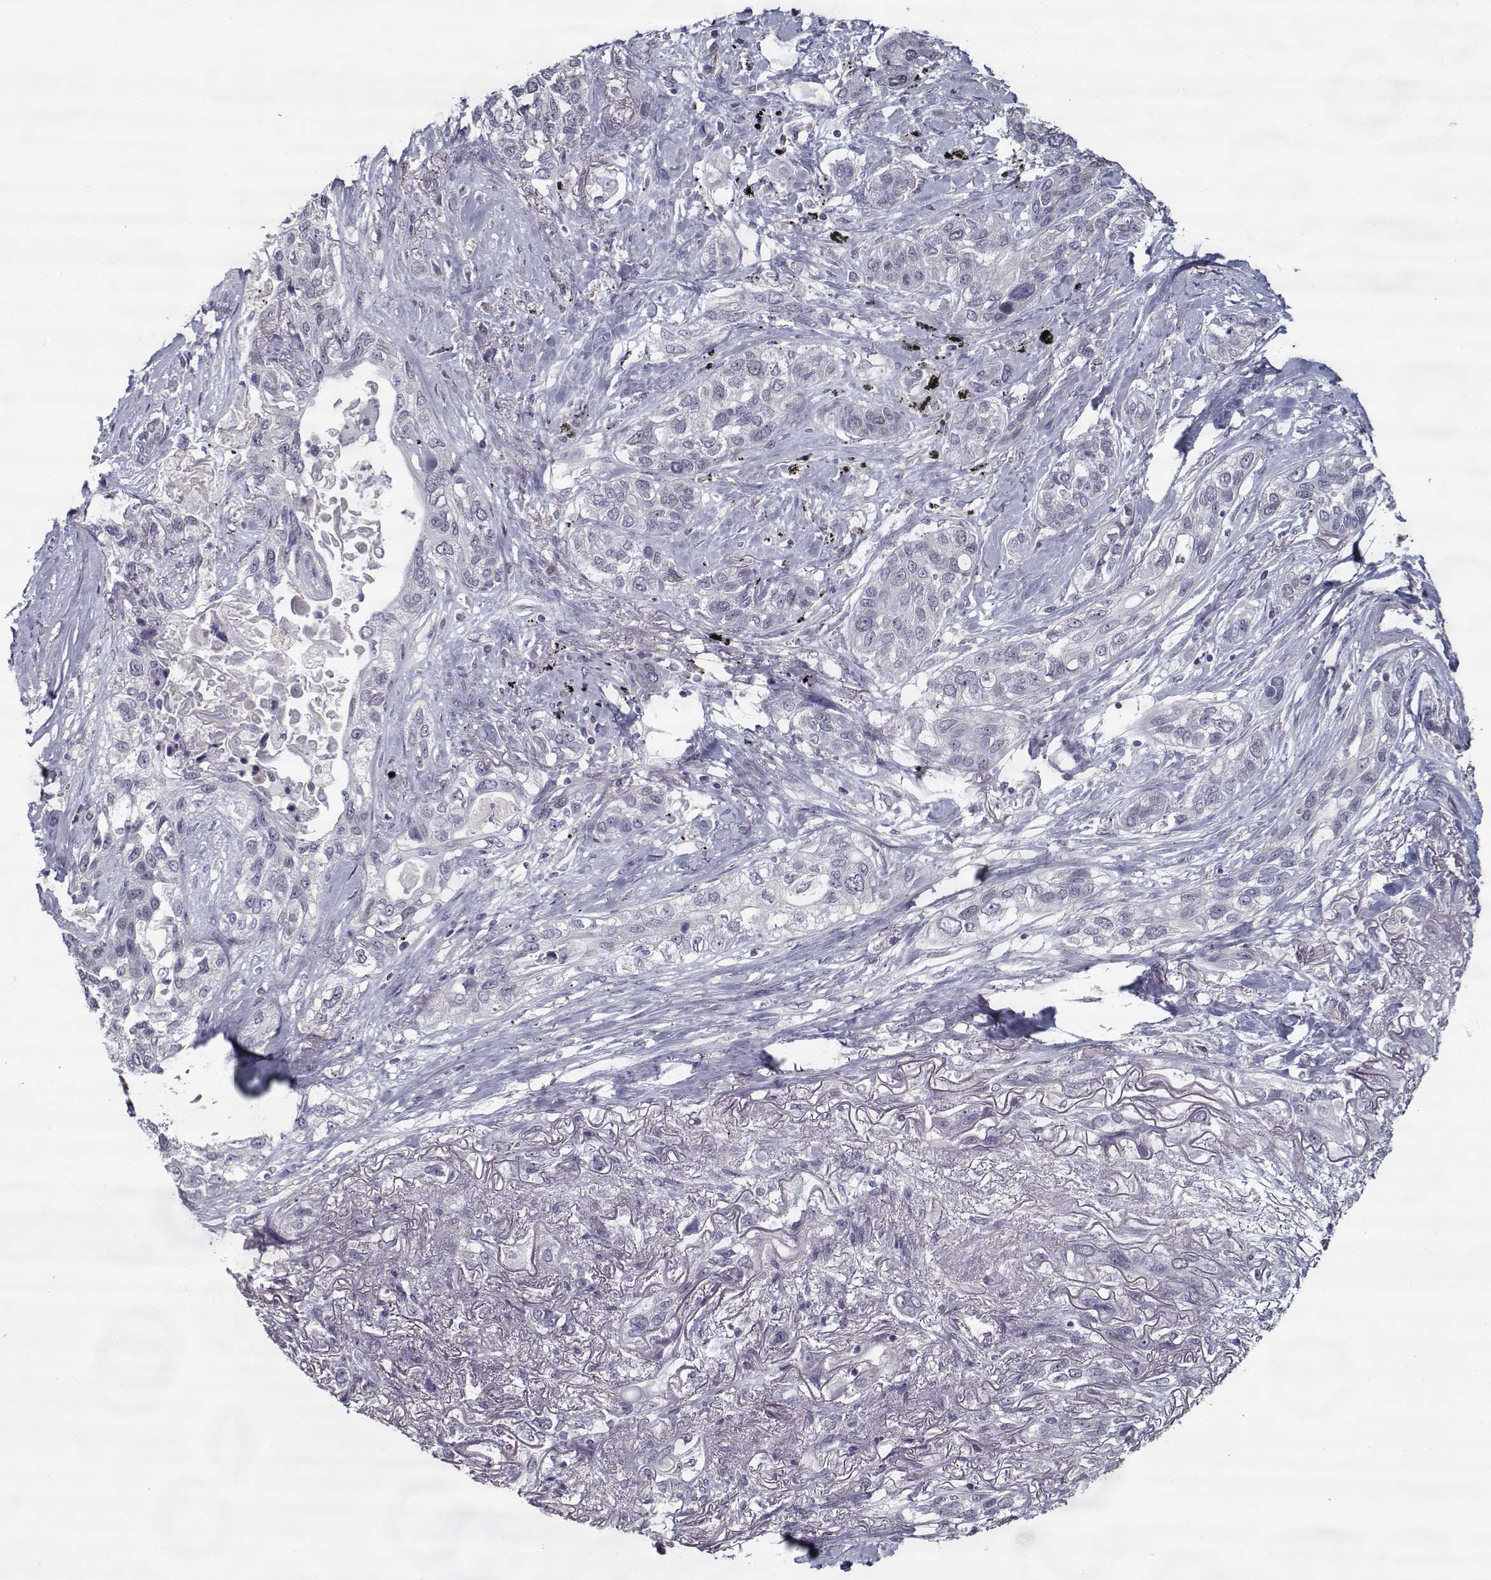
{"staining": {"intensity": "negative", "quantity": "none", "location": "none"}, "tissue": "lung cancer", "cell_type": "Tumor cells", "image_type": "cancer", "snomed": [{"axis": "morphology", "description": "Squamous cell carcinoma, NOS"}, {"axis": "topography", "description": "Lung"}], "caption": "Lung cancer was stained to show a protein in brown. There is no significant positivity in tumor cells.", "gene": "SEC16B", "patient": {"sex": "female", "age": 70}}